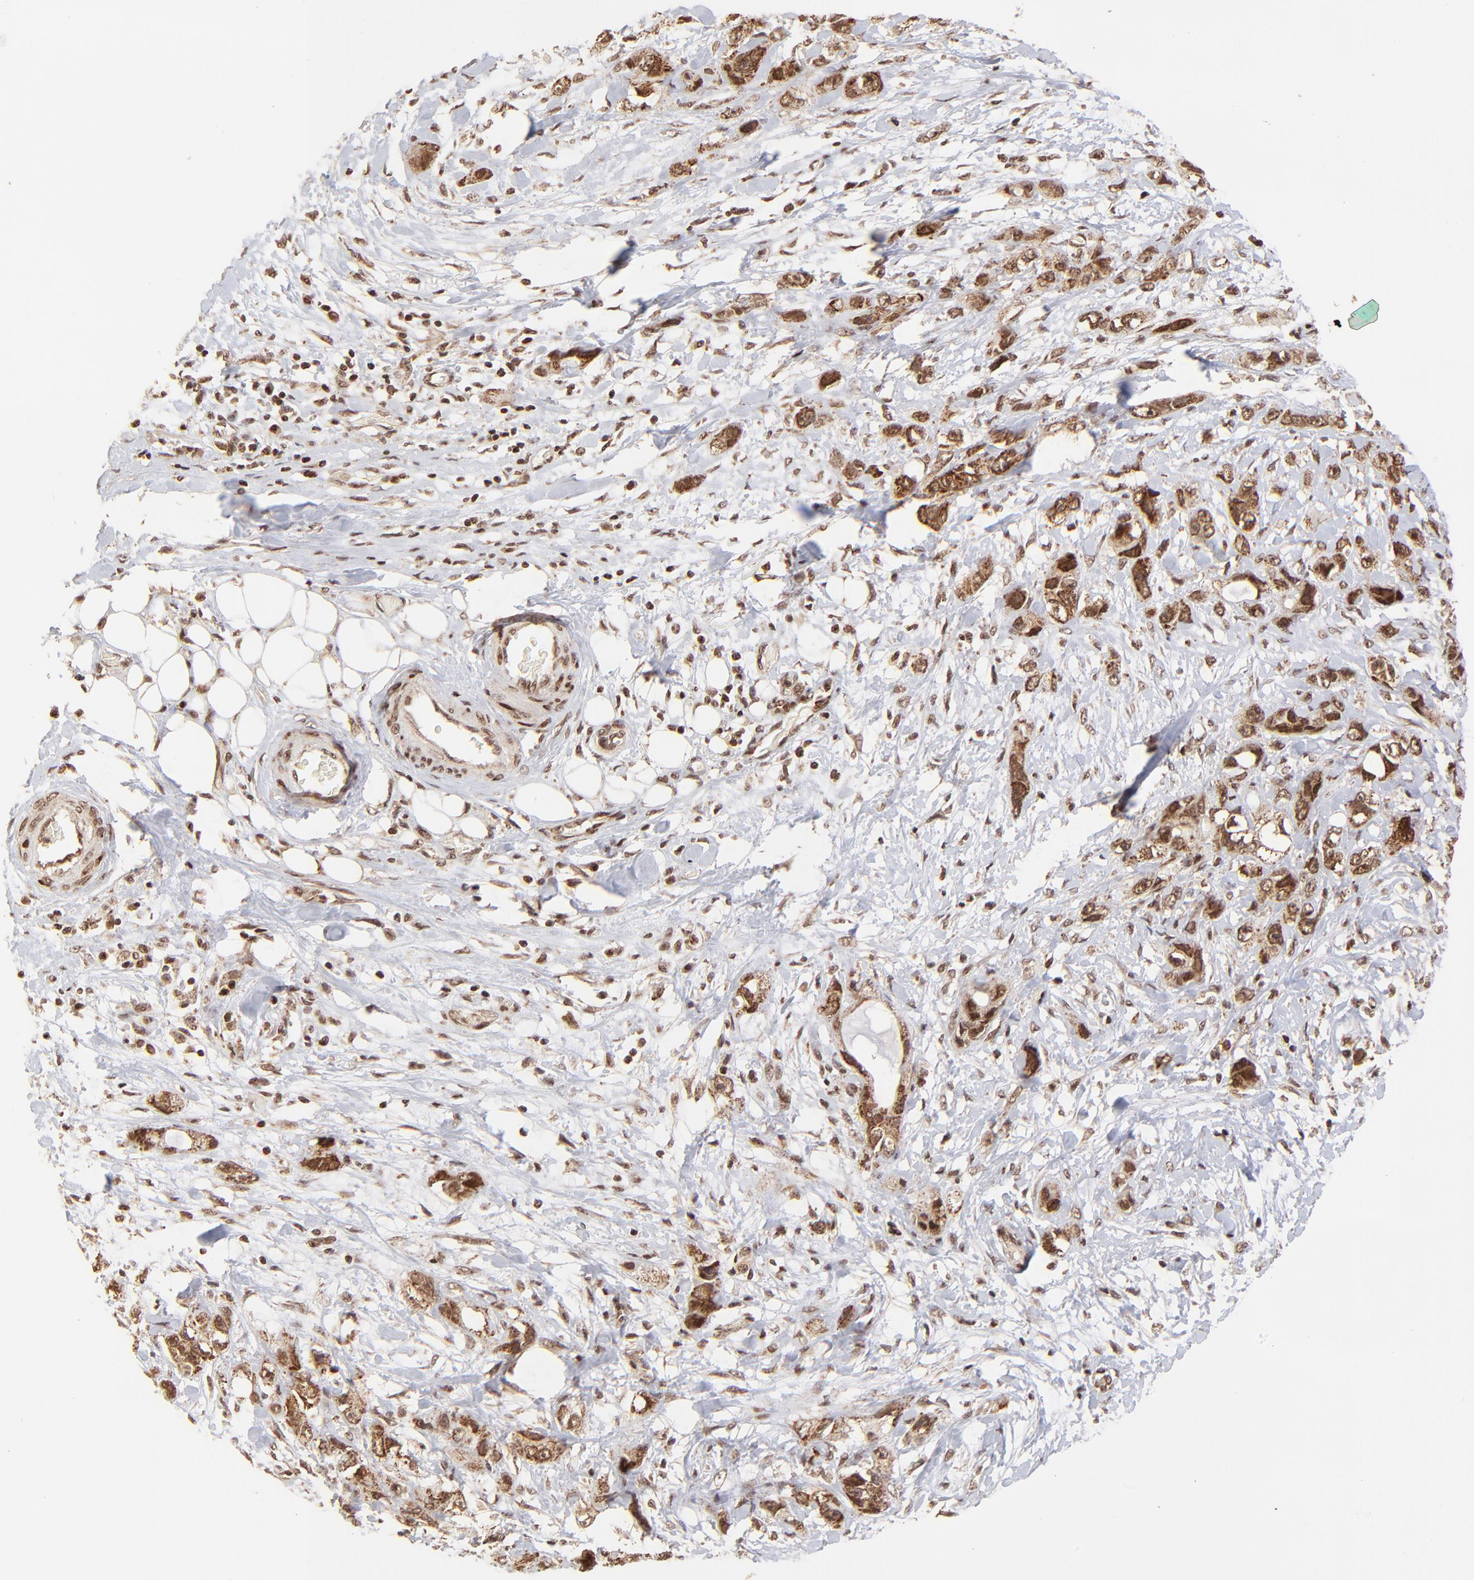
{"staining": {"intensity": "strong", "quantity": ">75%", "location": "cytoplasmic/membranous,nuclear"}, "tissue": "stomach cancer", "cell_type": "Tumor cells", "image_type": "cancer", "snomed": [{"axis": "morphology", "description": "Adenocarcinoma, NOS"}, {"axis": "topography", "description": "Stomach, upper"}], "caption": "Immunohistochemical staining of stomach cancer (adenocarcinoma) displays high levels of strong cytoplasmic/membranous and nuclear protein positivity in about >75% of tumor cells. (Stains: DAB (3,3'-diaminobenzidine) in brown, nuclei in blue, Microscopy: brightfield microscopy at high magnification).", "gene": "MED15", "patient": {"sex": "male", "age": 47}}